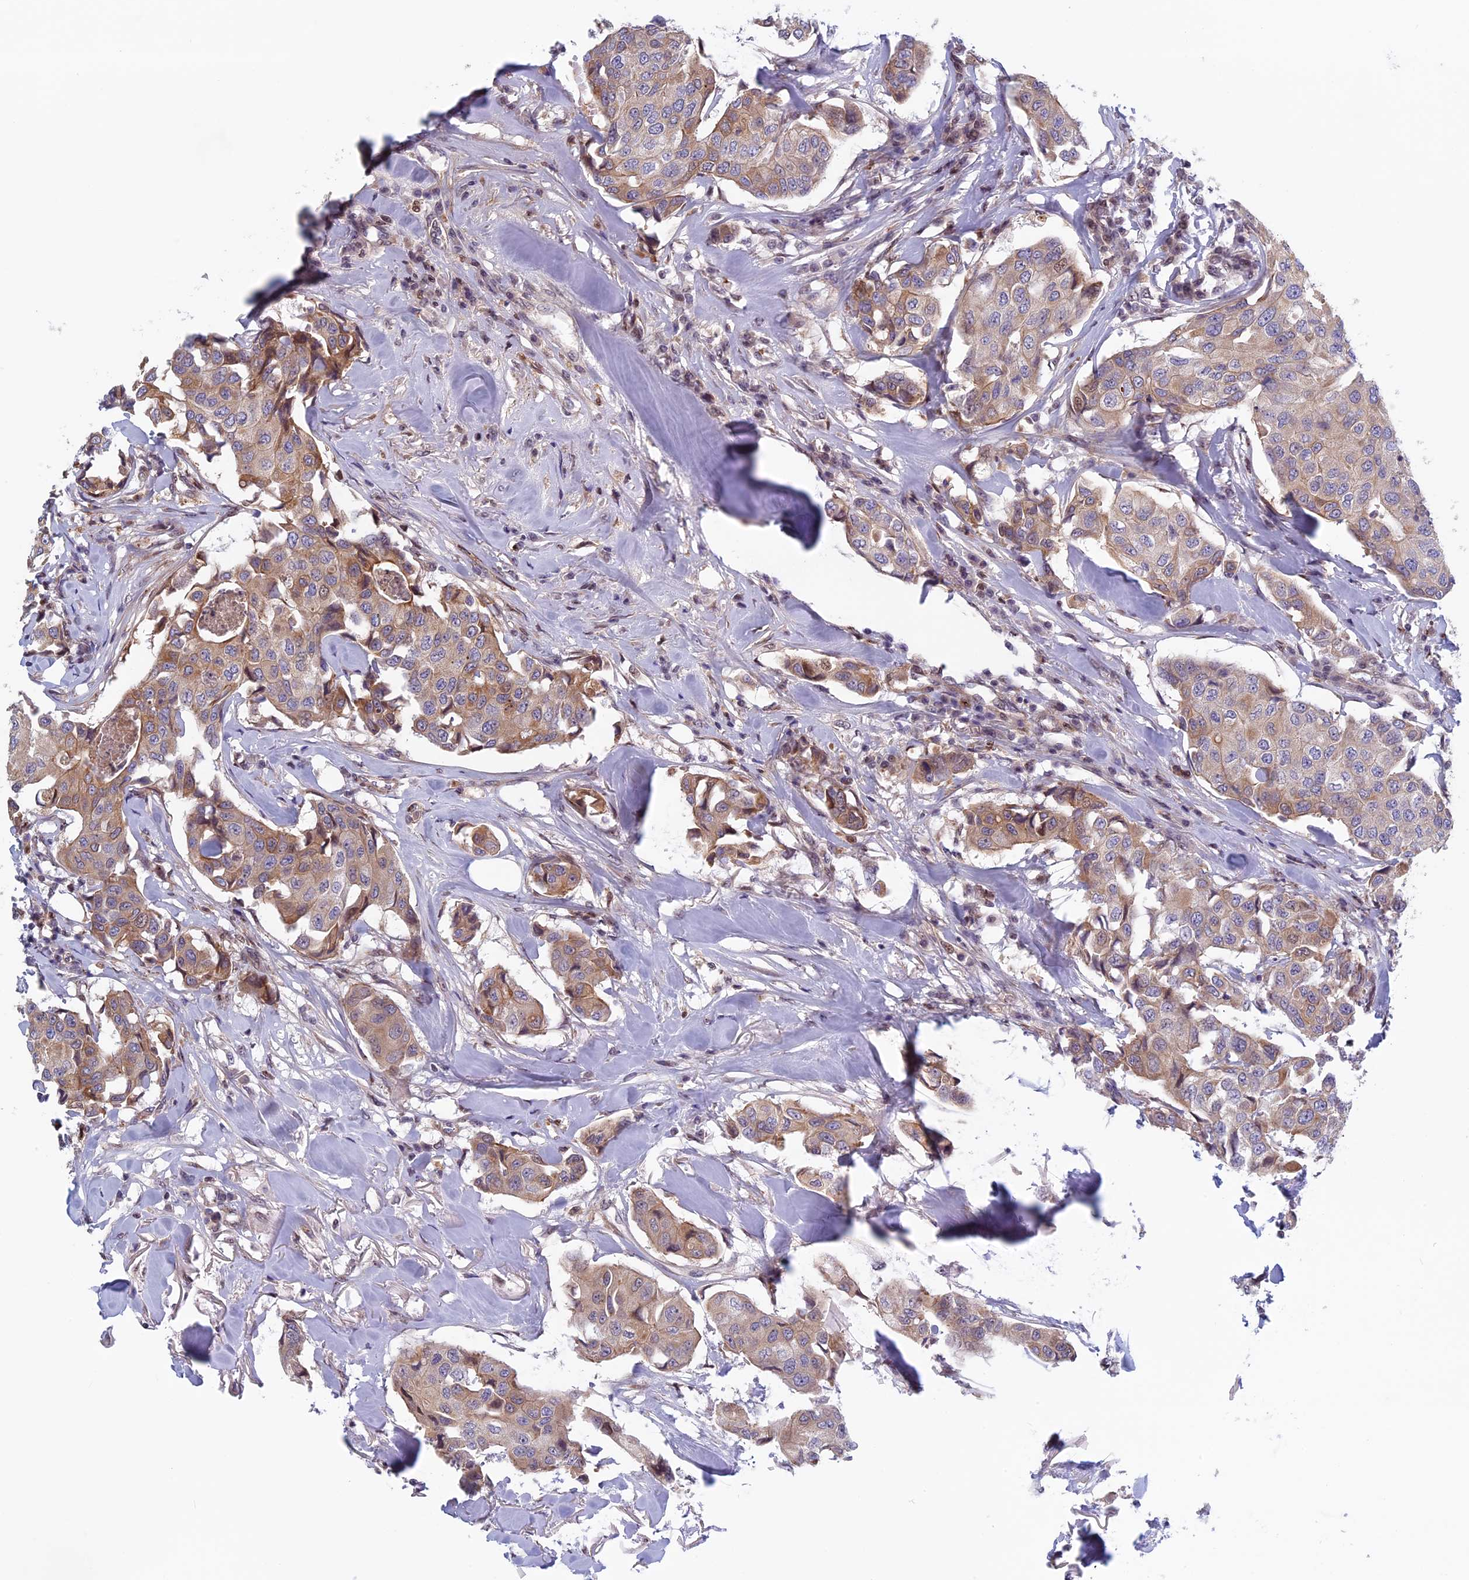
{"staining": {"intensity": "weak", "quantity": "25%-75%", "location": "cytoplasmic/membranous"}, "tissue": "breast cancer", "cell_type": "Tumor cells", "image_type": "cancer", "snomed": [{"axis": "morphology", "description": "Duct carcinoma"}, {"axis": "topography", "description": "Breast"}], "caption": "Immunohistochemistry image of neoplastic tissue: human breast cancer (intraductal carcinoma) stained using IHC shows low levels of weak protein expression localized specifically in the cytoplasmic/membranous of tumor cells, appearing as a cytoplasmic/membranous brown color.", "gene": "FADS1", "patient": {"sex": "female", "age": 80}}